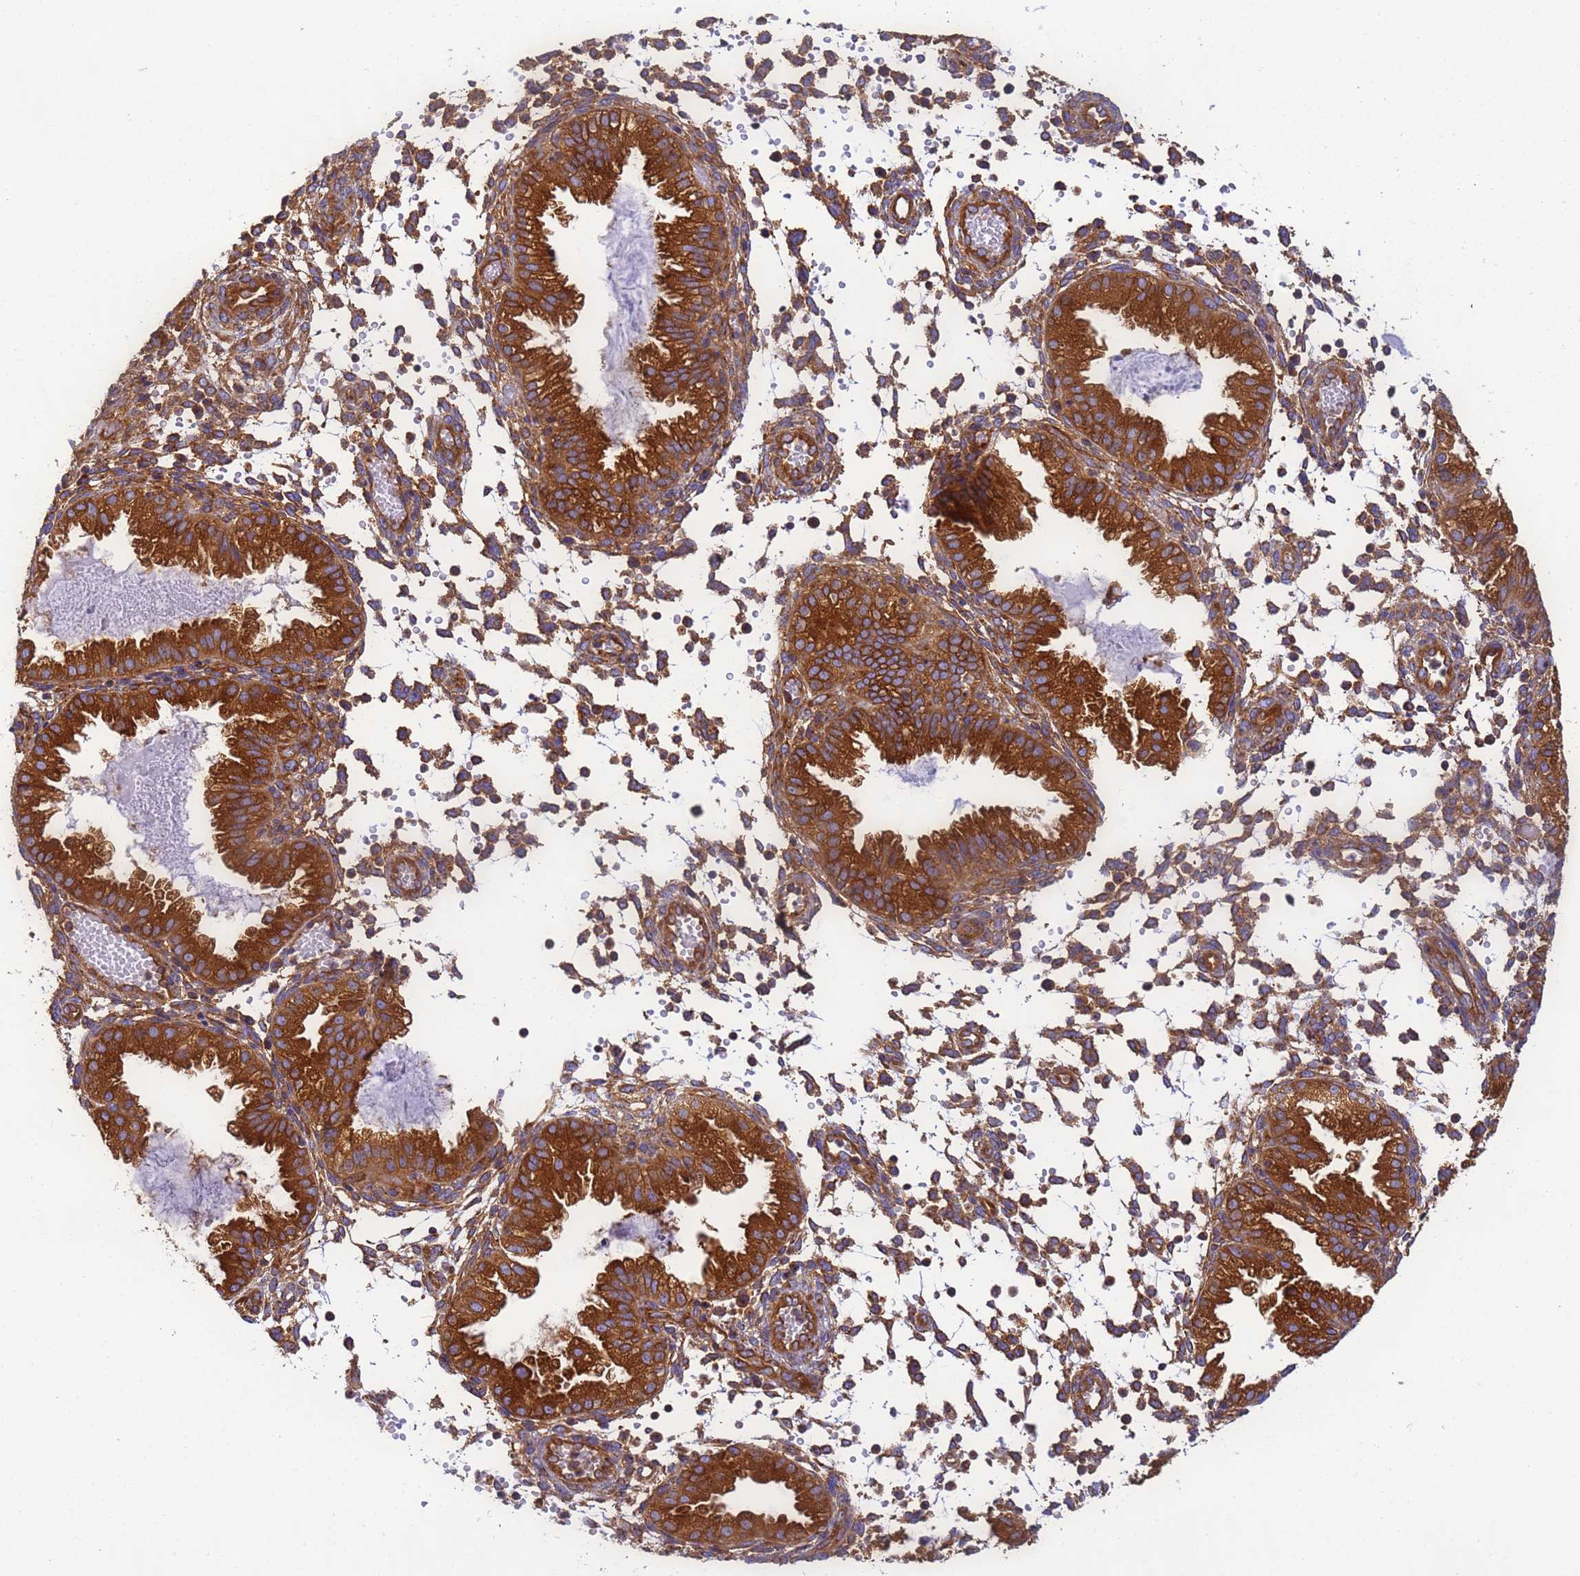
{"staining": {"intensity": "moderate", "quantity": ">75%", "location": "cytoplasmic/membranous"}, "tissue": "endometrium", "cell_type": "Cells in endometrial stroma", "image_type": "normal", "snomed": [{"axis": "morphology", "description": "Normal tissue, NOS"}, {"axis": "topography", "description": "Endometrium"}], "caption": "Endometrium stained for a protein exhibits moderate cytoplasmic/membranous positivity in cells in endometrial stroma. (brown staining indicates protein expression, while blue staining denotes nuclei).", "gene": "DYNC1I2", "patient": {"sex": "female", "age": 33}}